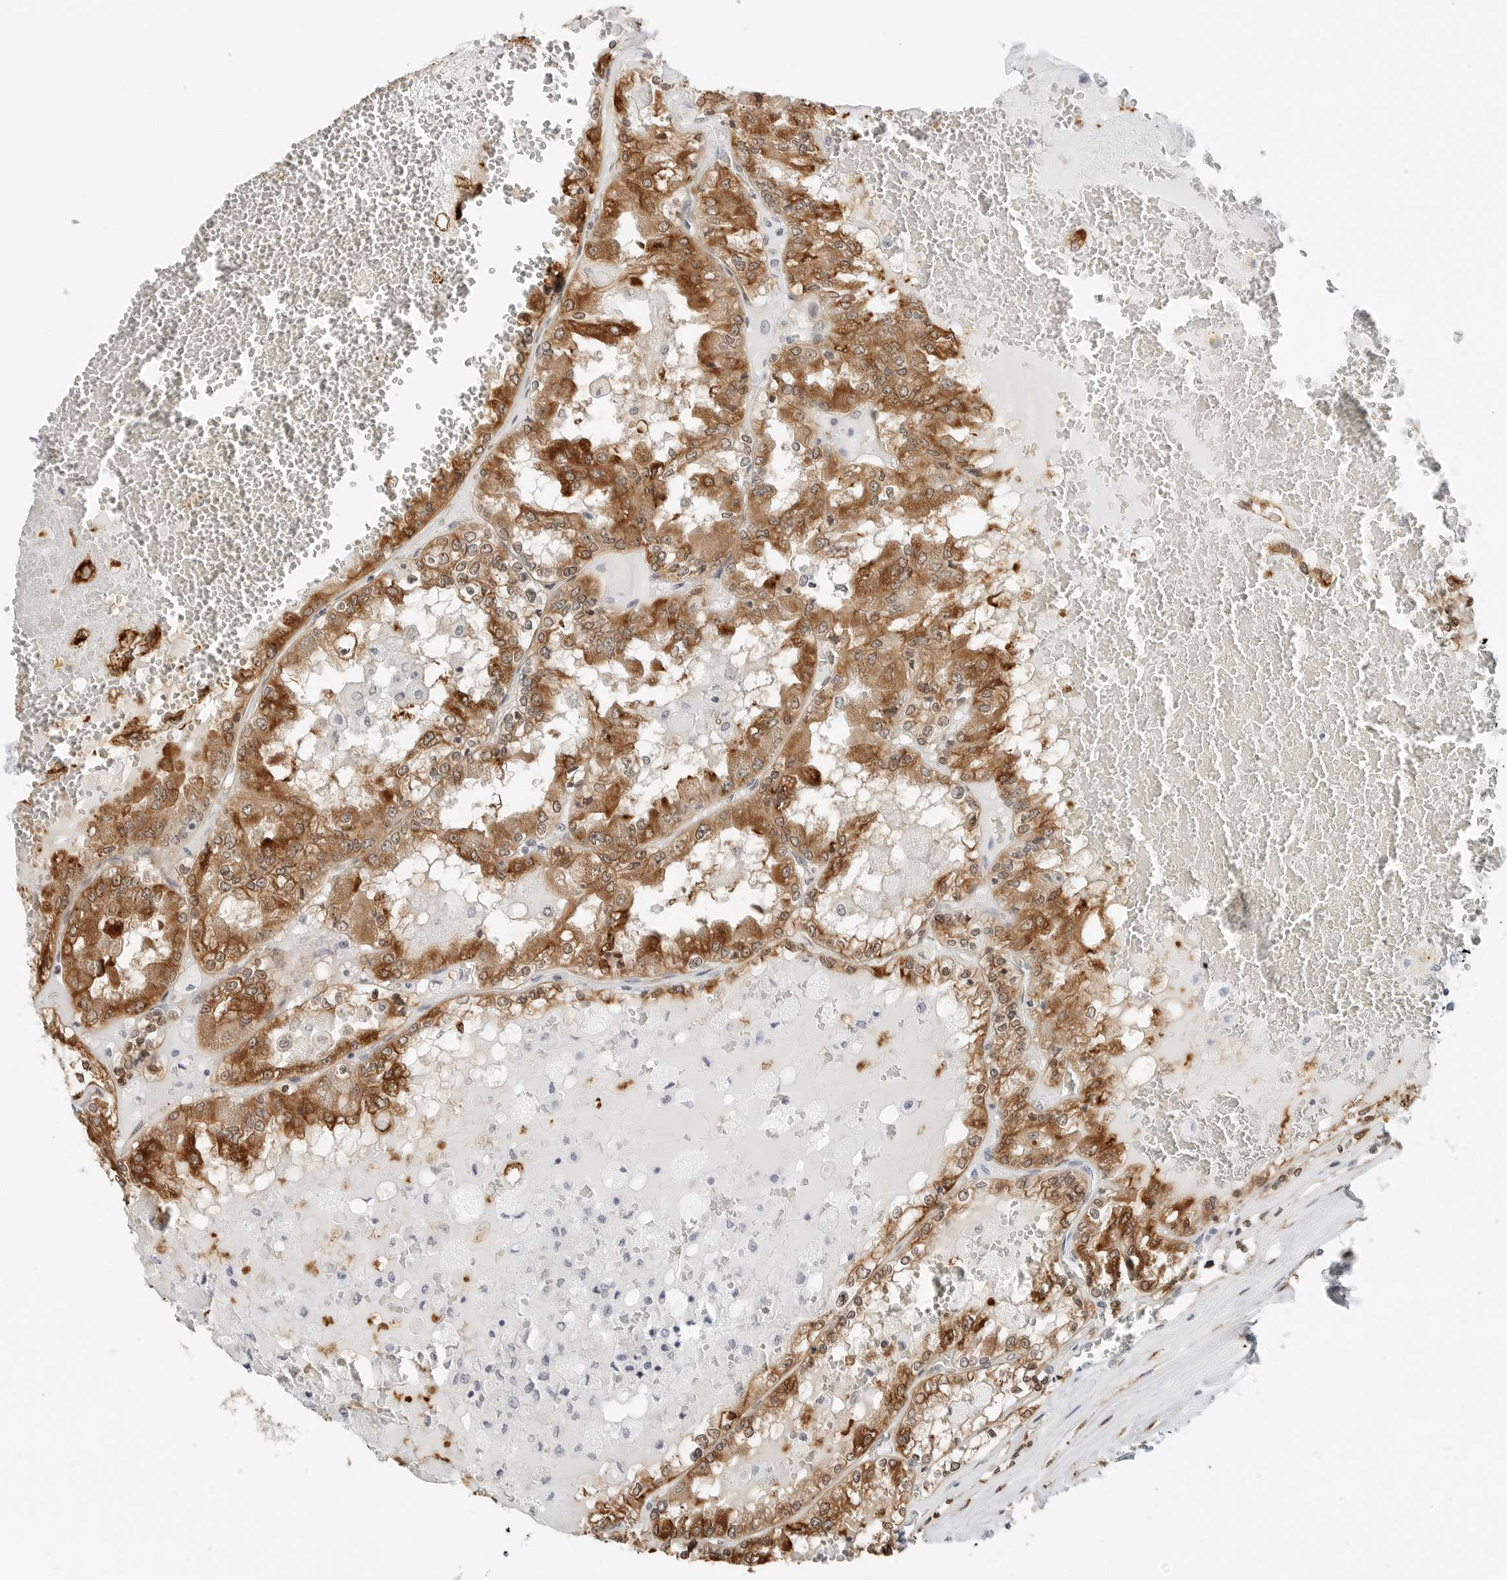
{"staining": {"intensity": "strong", "quantity": ">75%", "location": "cytoplasmic/membranous,nuclear"}, "tissue": "renal cancer", "cell_type": "Tumor cells", "image_type": "cancer", "snomed": [{"axis": "morphology", "description": "Adenocarcinoma, NOS"}, {"axis": "topography", "description": "Kidney"}], "caption": "Immunohistochemical staining of renal adenocarcinoma displays high levels of strong cytoplasmic/membranous and nuclear staining in about >75% of tumor cells. The protein is shown in brown color, while the nuclei are stained blue.", "gene": "P4HA2", "patient": {"sex": "female", "age": 56}}